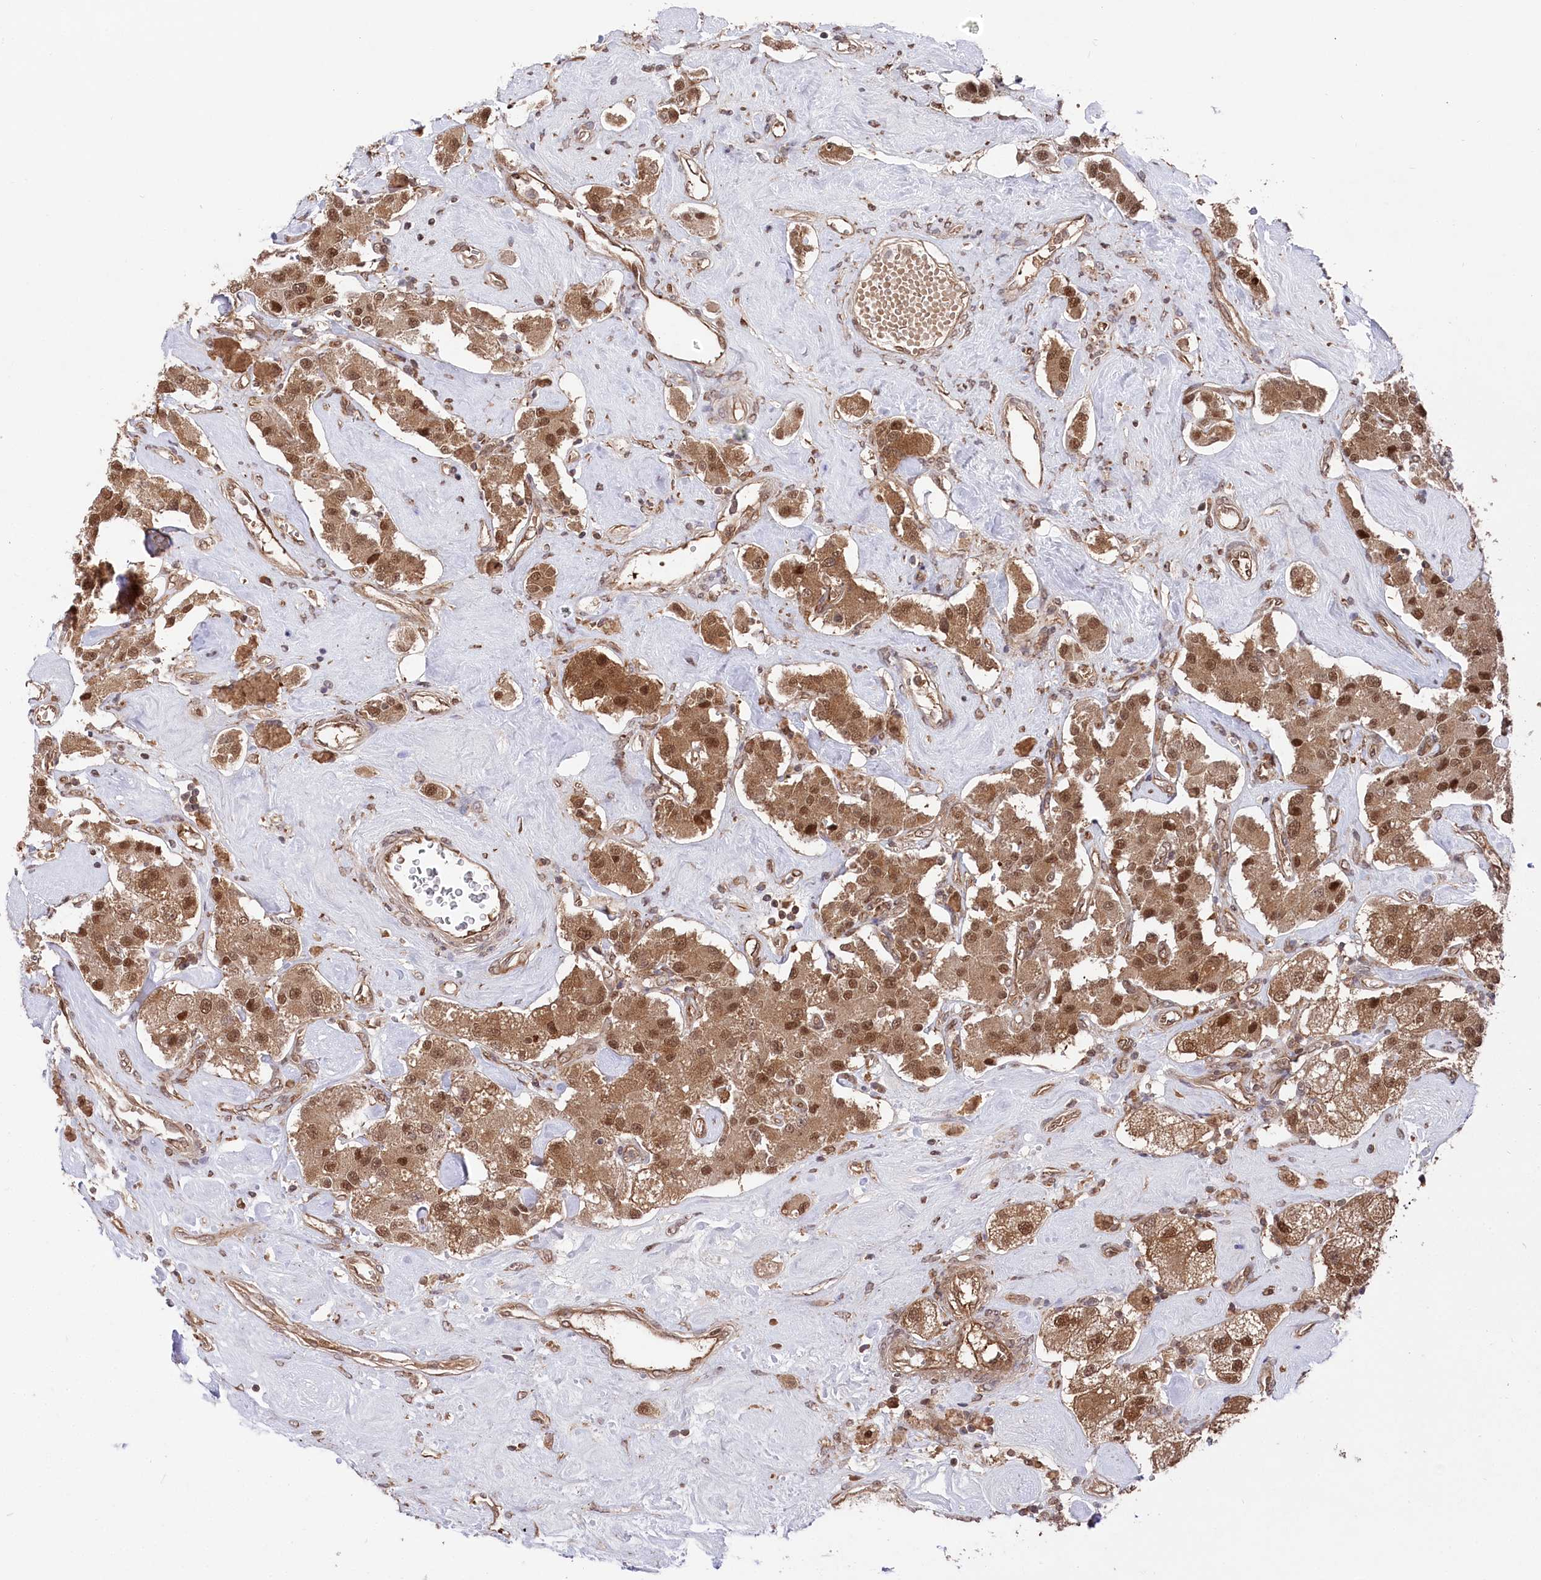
{"staining": {"intensity": "strong", "quantity": ">75%", "location": "cytoplasmic/membranous,nuclear"}, "tissue": "carcinoid", "cell_type": "Tumor cells", "image_type": "cancer", "snomed": [{"axis": "morphology", "description": "Carcinoid, malignant, NOS"}, {"axis": "topography", "description": "Pancreas"}], "caption": "Immunohistochemistry photomicrograph of human carcinoid (malignant) stained for a protein (brown), which exhibits high levels of strong cytoplasmic/membranous and nuclear expression in about >75% of tumor cells.", "gene": "PSMA1", "patient": {"sex": "male", "age": 41}}